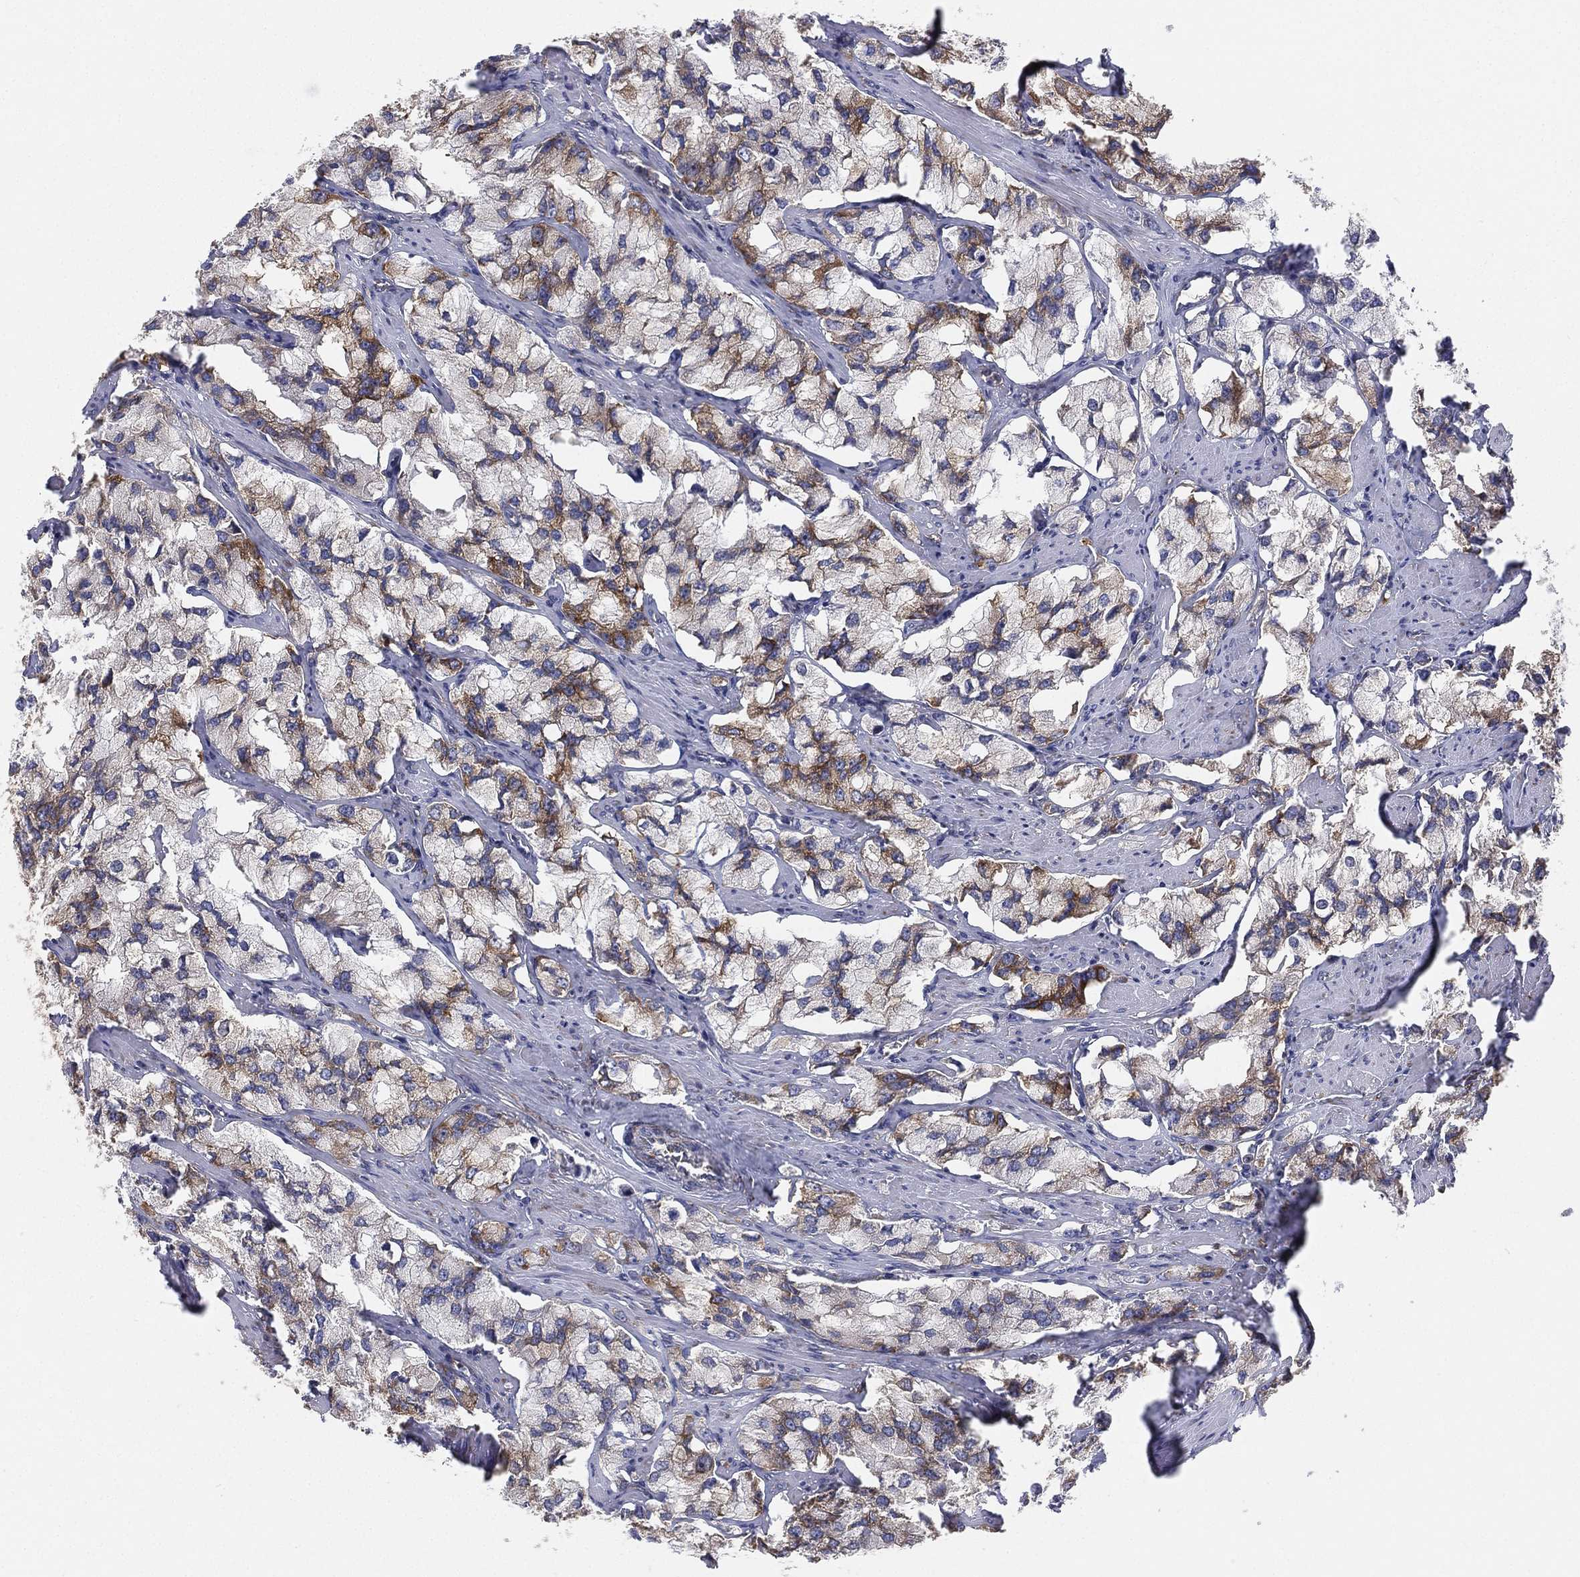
{"staining": {"intensity": "moderate", "quantity": "25%-75%", "location": "cytoplasmic/membranous"}, "tissue": "prostate cancer", "cell_type": "Tumor cells", "image_type": "cancer", "snomed": [{"axis": "morphology", "description": "Adenocarcinoma, NOS"}, {"axis": "topography", "description": "Prostate and seminal vesicle, NOS"}, {"axis": "topography", "description": "Prostate"}], "caption": "Brown immunohistochemical staining in prostate cancer displays moderate cytoplasmic/membranous positivity in about 25%-75% of tumor cells.", "gene": "FARSA", "patient": {"sex": "male", "age": 64}}